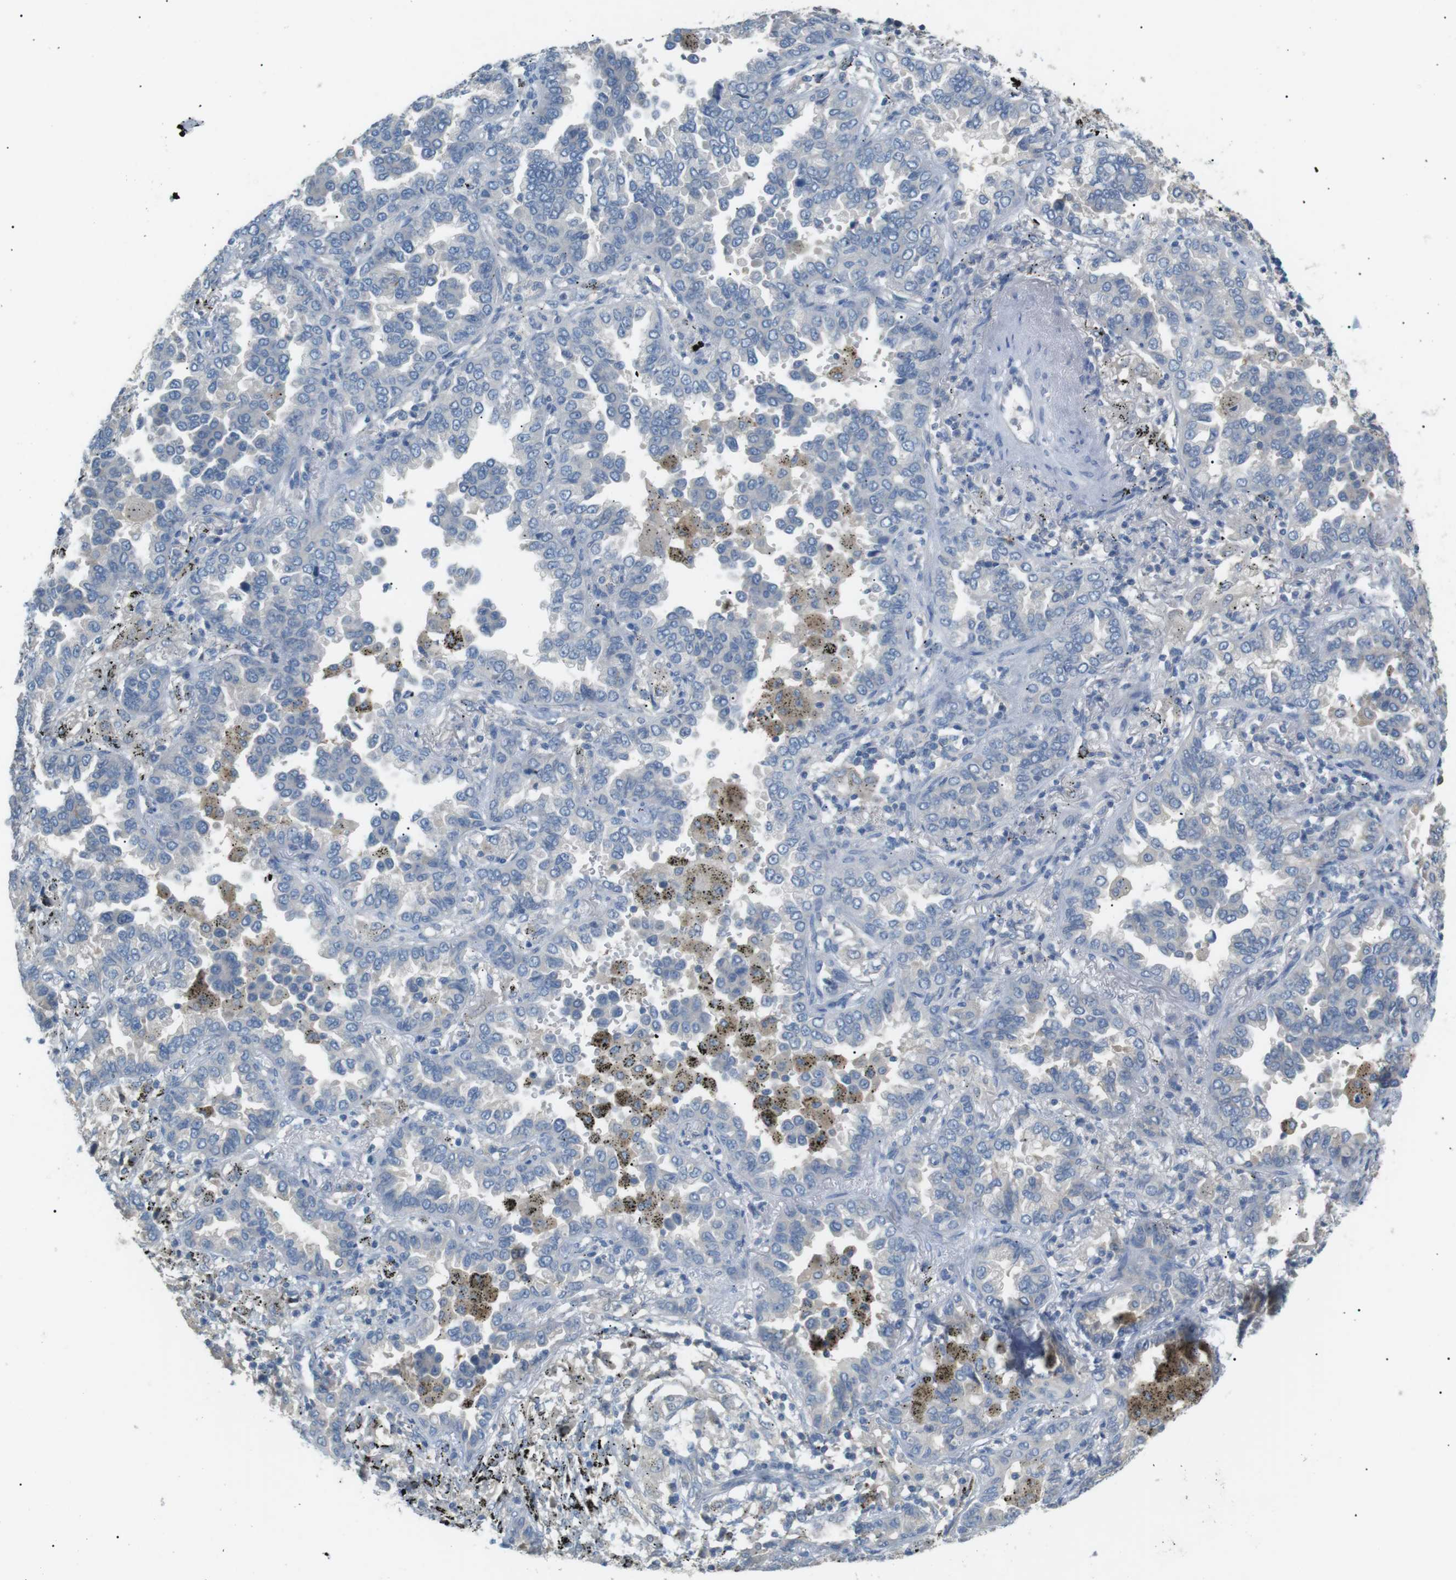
{"staining": {"intensity": "negative", "quantity": "none", "location": "none"}, "tissue": "lung cancer", "cell_type": "Tumor cells", "image_type": "cancer", "snomed": [{"axis": "morphology", "description": "Normal tissue, NOS"}, {"axis": "morphology", "description": "Adenocarcinoma, NOS"}, {"axis": "topography", "description": "Lung"}], "caption": "Human lung cancer stained for a protein using IHC exhibits no expression in tumor cells.", "gene": "CDH26", "patient": {"sex": "male", "age": 59}}